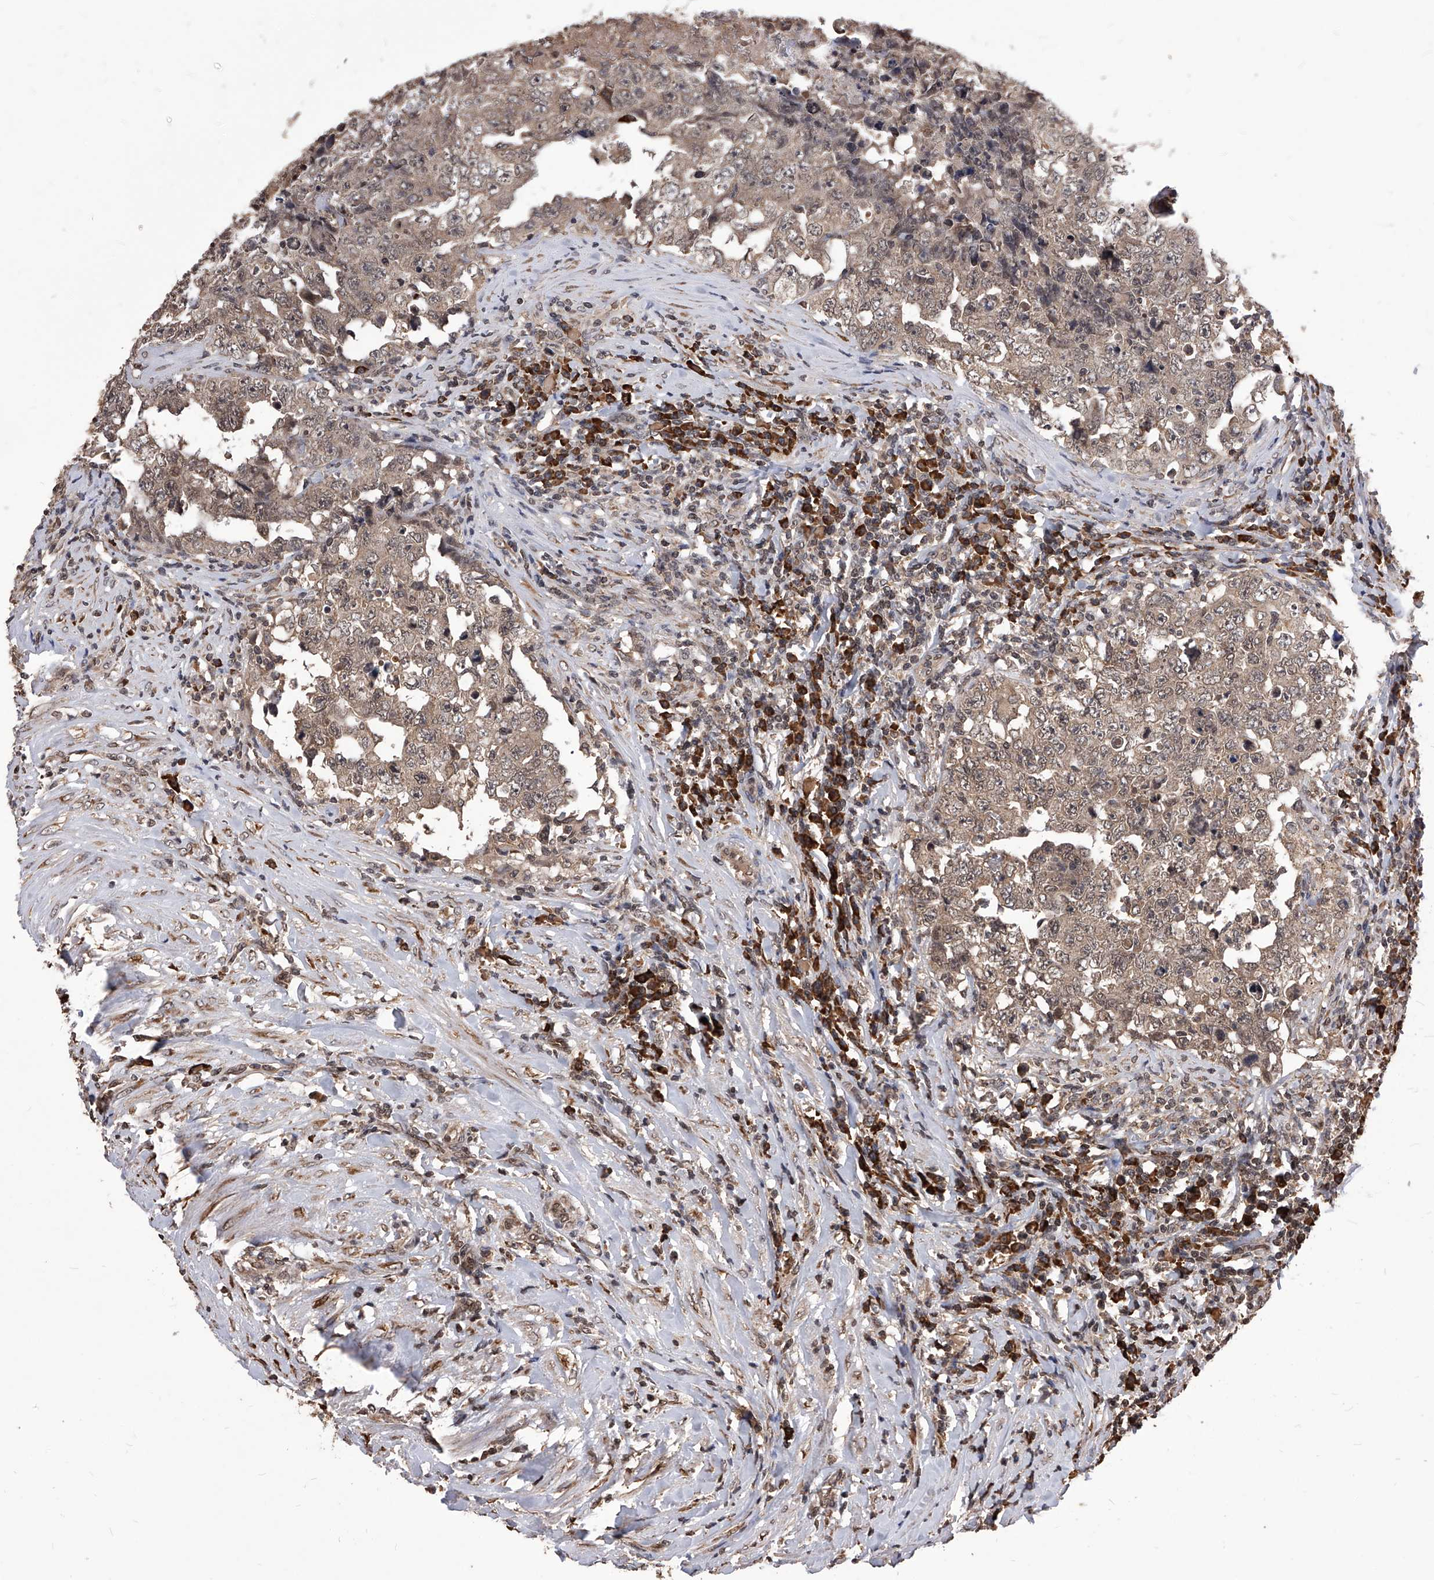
{"staining": {"intensity": "weak", "quantity": ">75%", "location": "cytoplasmic/membranous"}, "tissue": "testis cancer", "cell_type": "Tumor cells", "image_type": "cancer", "snomed": [{"axis": "morphology", "description": "Carcinoma, Embryonal, NOS"}, {"axis": "topography", "description": "Testis"}], "caption": "Protein staining exhibits weak cytoplasmic/membranous expression in approximately >75% of tumor cells in testis cancer.", "gene": "ID1", "patient": {"sex": "male", "age": 26}}